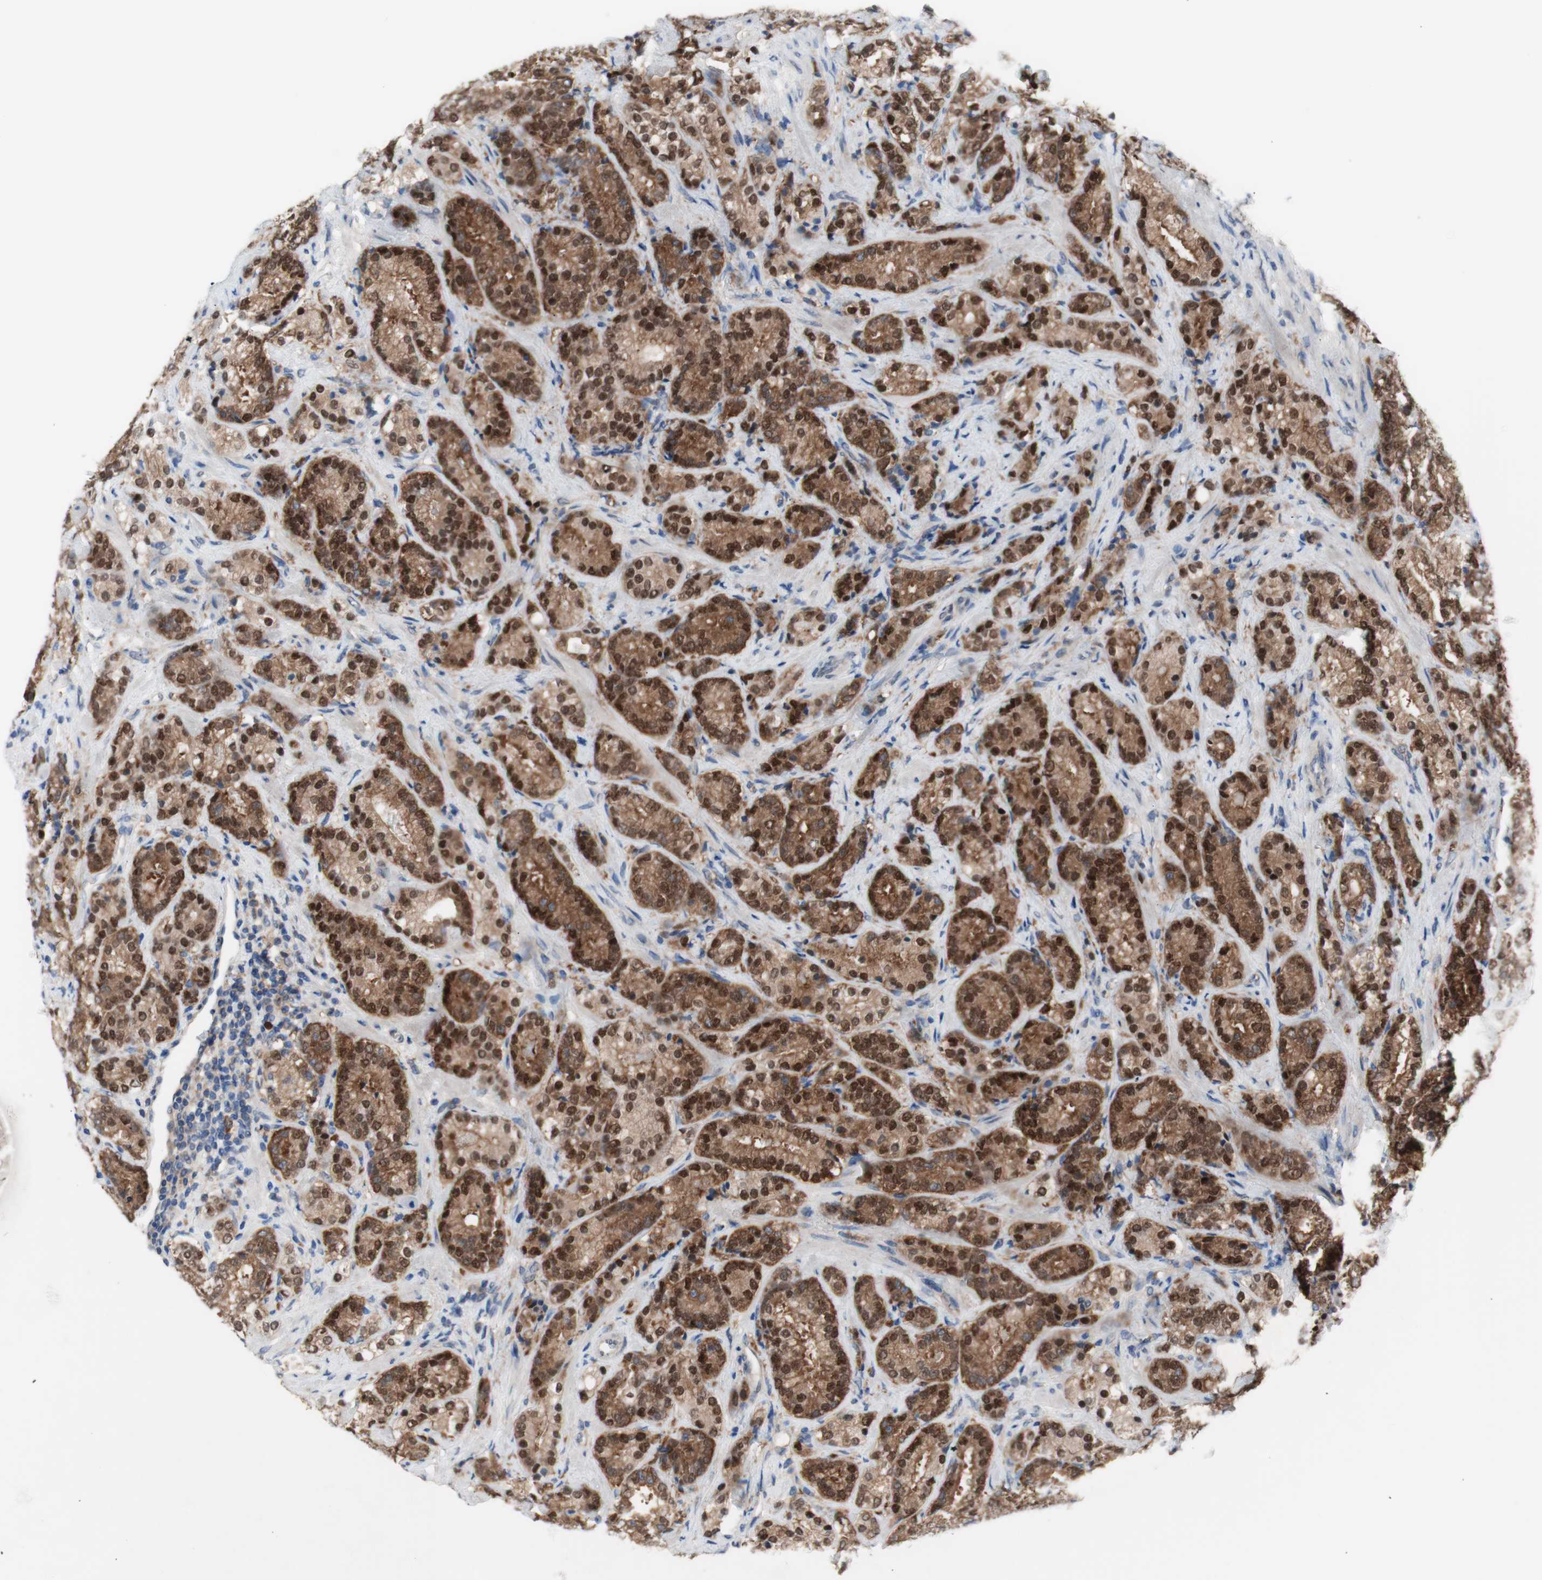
{"staining": {"intensity": "moderate", "quantity": ">75%", "location": "cytoplasmic/membranous,nuclear"}, "tissue": "prostate cancer", "cell_type": "Tumor cells", "image_type": "cancer", "snomed": [{"axis": "morphology", "description": "Adenocarcinoma, High grade"}, {"axis": "topography", "description": "Prostate"}], "caption": "There is medium levels of moderate cytoplasmic/membranous and nuclear positivity in tumor cells of prostate cancer (adenocarcinoma (high-grade)), as demonstrated by immunohistochemical staining (brown color).", "gene": "PRMT5", "patient": {"sex": "male", "age": 61}}